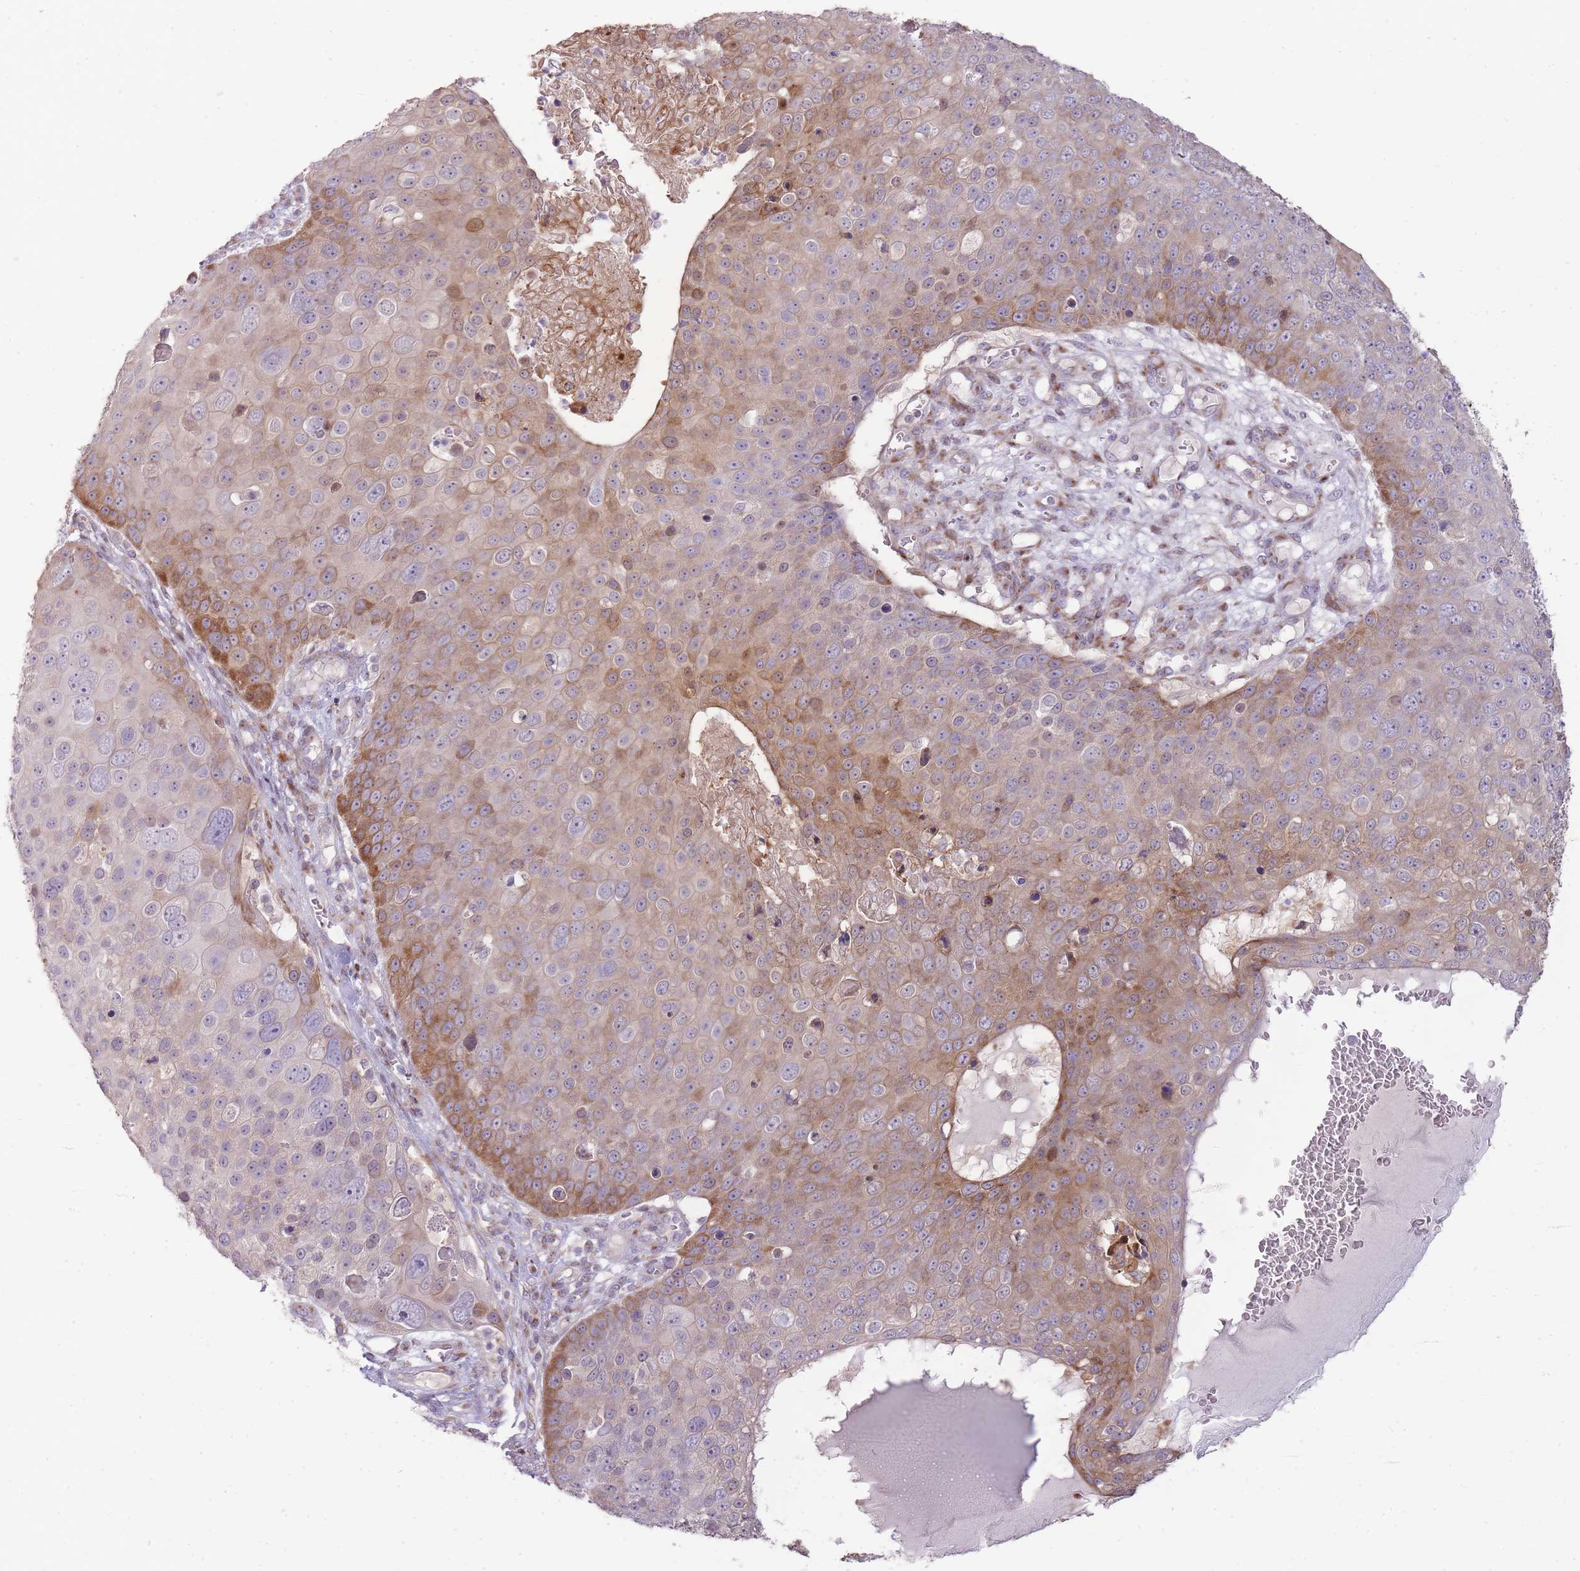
{"staining": {"intensity": "moderate", "quantity": "25%-75%", "location": "cytoplasmic/membranous"}, "tissue": "skin cancer", "cell_type": "Tumor cells", "image_type": "cancer", "snomed": [{"axis": "morphology", "description": "Squamous cell carcinoma, NOS"}, {"axis": "topography", "description": "Skin"}], "caption": "This micrograph displays squamous cell carcinoma (skin) stained with IHC to label a protein in brown. The cytoplasmic/membranous of tumor cells show moderate positivity for the protein. Nuclei are counter-stained blue.", "gene": "PPP3R2", "patient": {"sex": "male", "age": 71}}